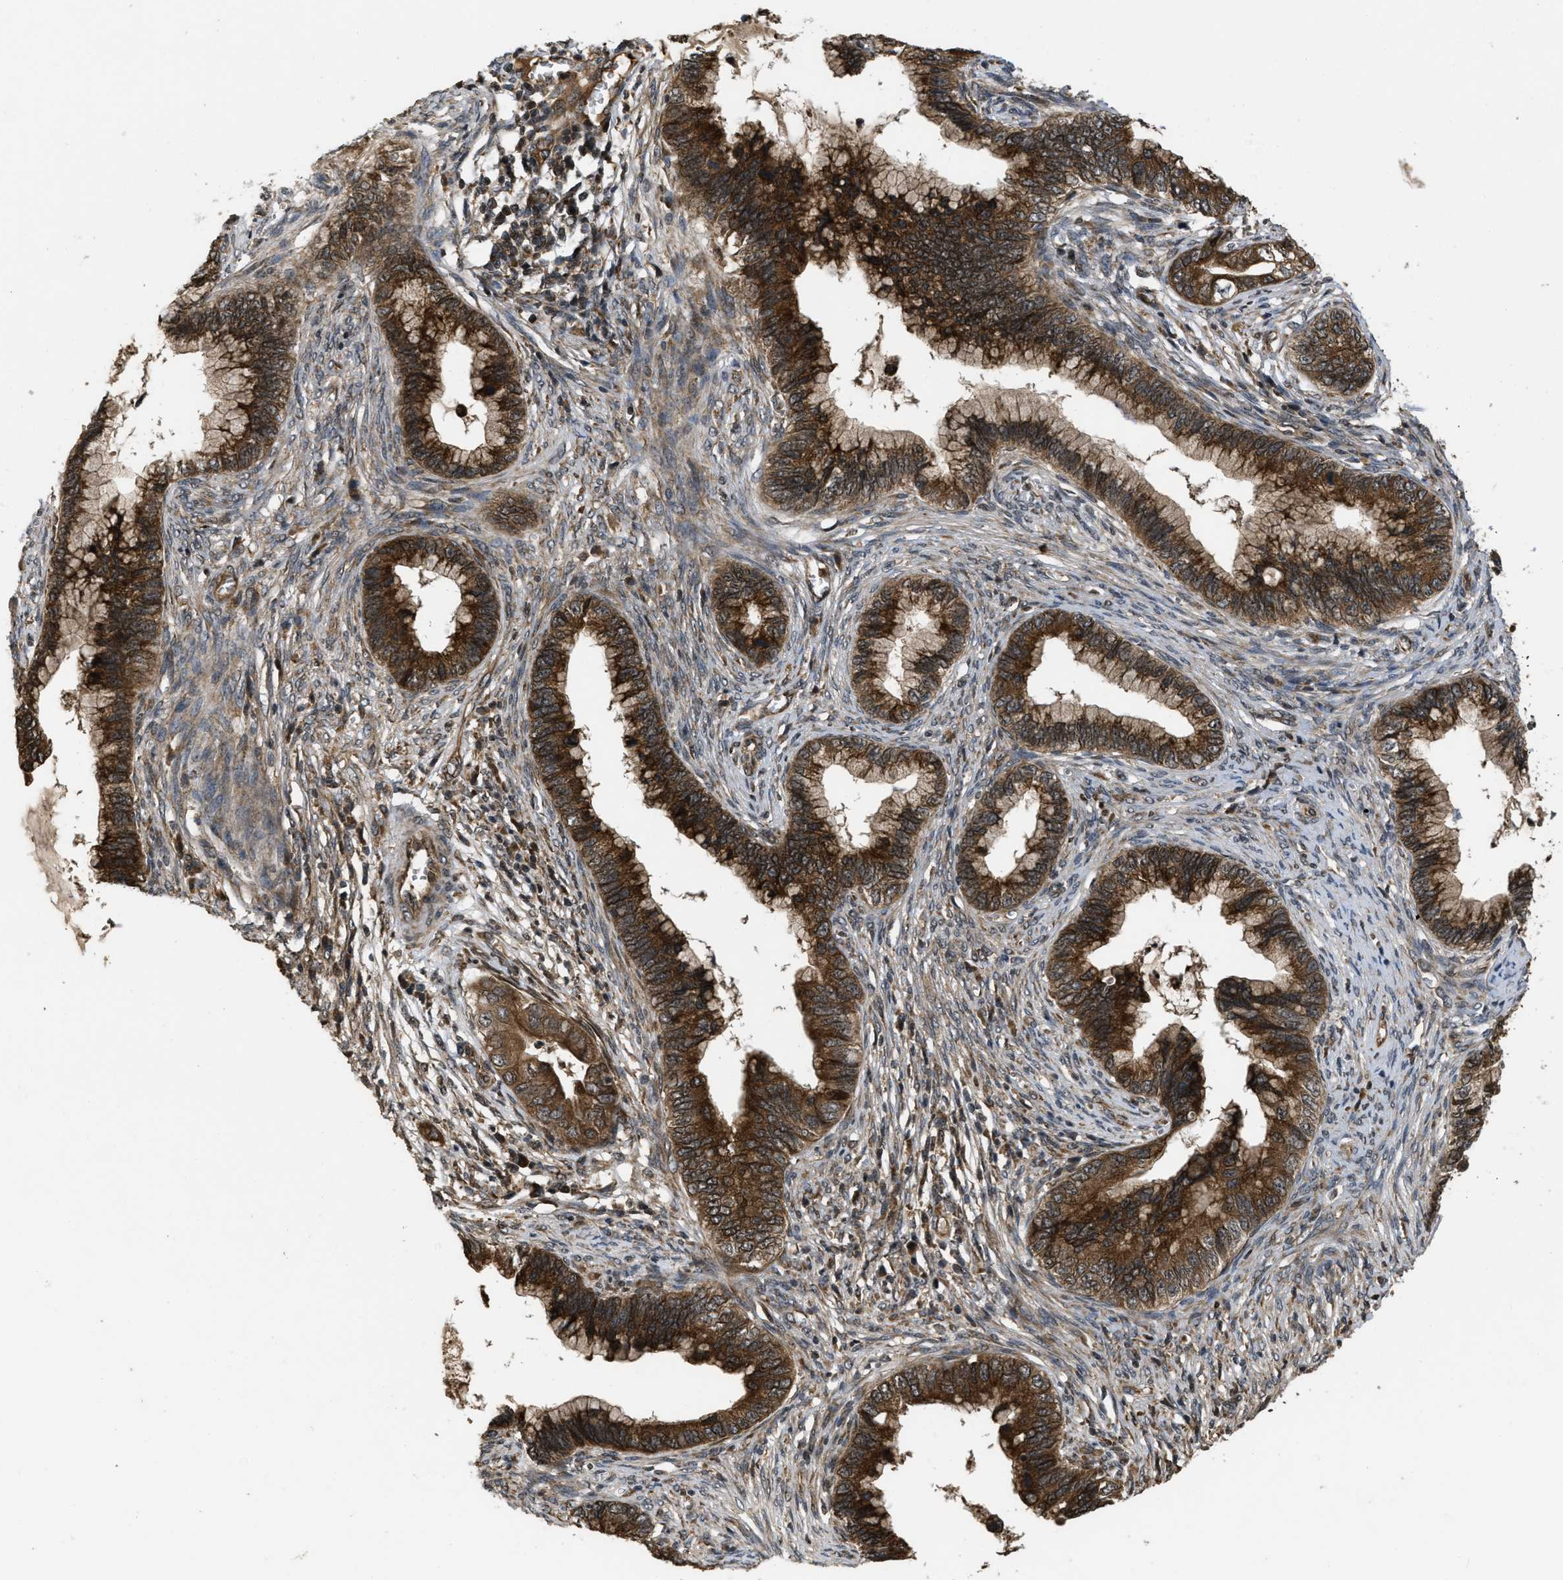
{"staining": {"intensity": "moderate", "quantity": ">75%", "location": "cytoplasmic/membranous"}, "tissue": "cervical cancer", "cell_type": "Tumor cells", "image_type": "cancer", "snomed": [{"axis": "morphology", "description": "Adenocarcinoma, NOS"}, {"axis": "topography", "description": "Cervix"}], "caption": "Immunohistochemical staining of human adenocarcinoma (cervical) reveals moderate cytoplasmic/membranous protein staining in approximately >75% of tumor cells.", "gene": "SPTLC1", "patient": {"sex": "female", "age": 44}}